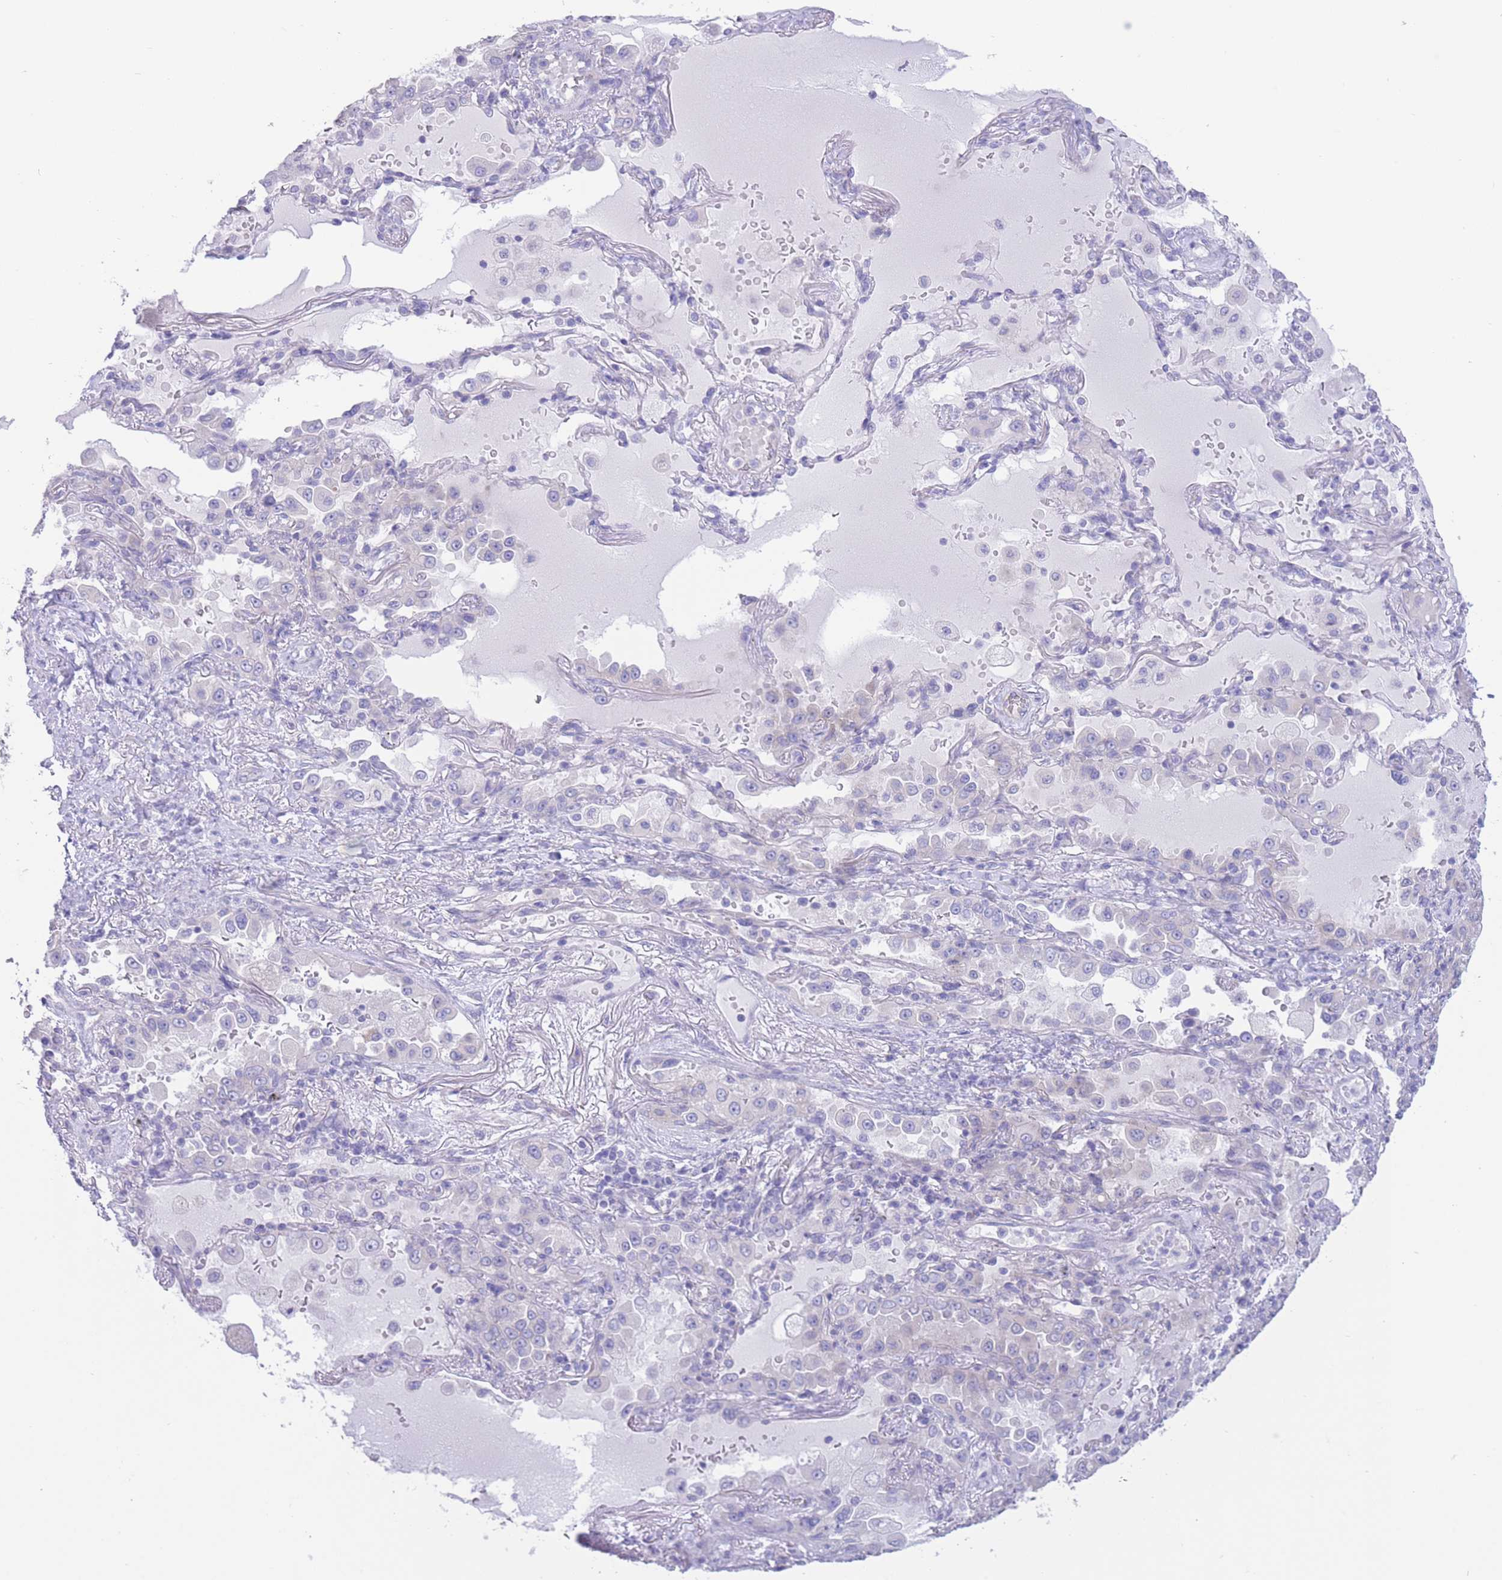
{"staining": {"intensity": "negative", "quantity": "none", "location": "none"}, "tissue": "lung cancer", "cell_type": "Tumor cells", "image_type": "cancer", "snomed": [{"axis": "morphology", "description": "Squamous cell carcinoma, NOS"}, {"axis": "topography", "description": "Lung"}], "caption": "Immunohistochemistry of lung cancer shows no expression in tumor cells.", "gene": "ALS2CL", "patient": {"sex": "male", "age": 74}}